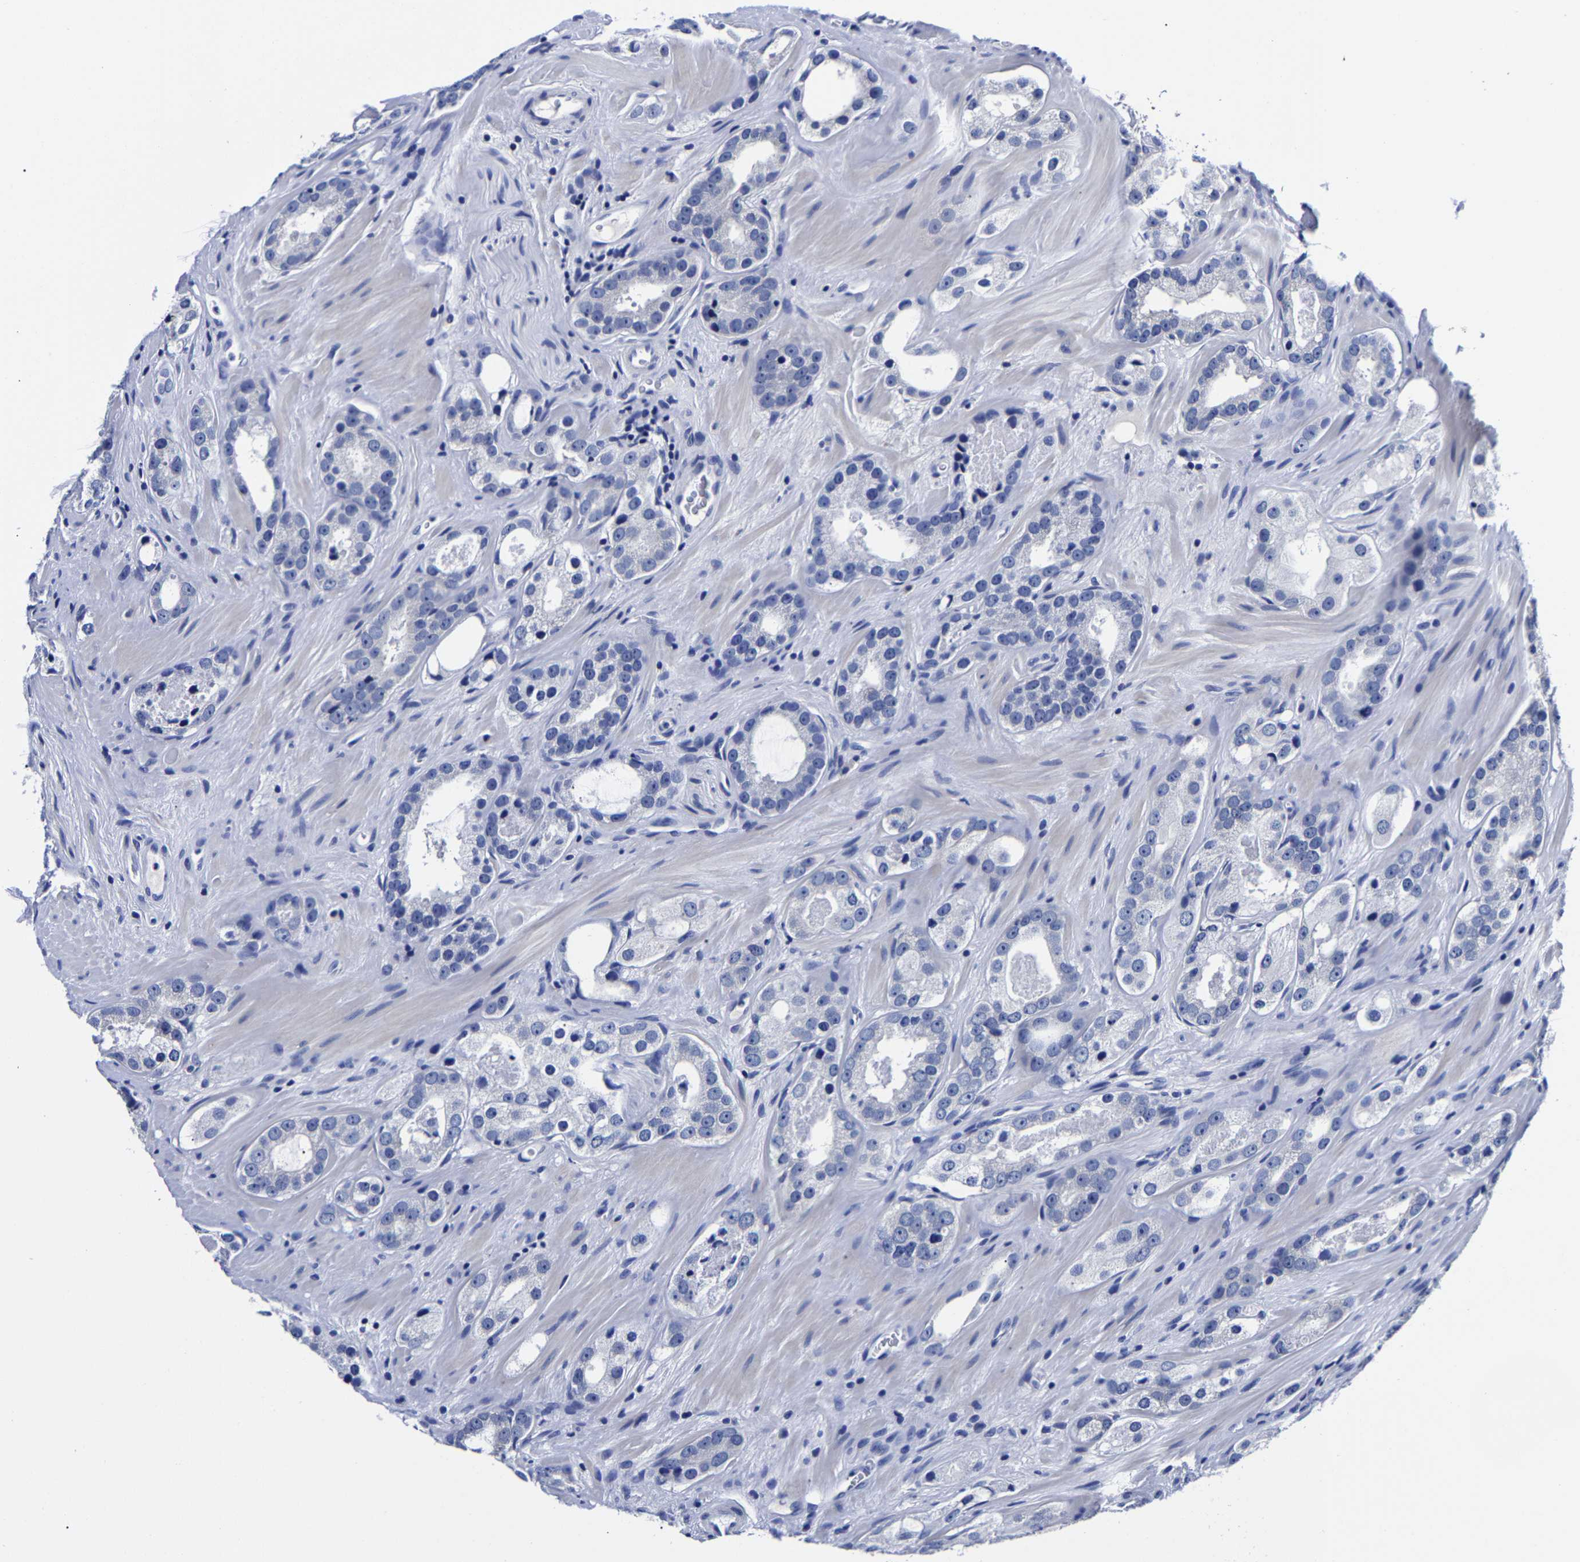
{"staining": {"intensity": "negative", "quantity": "none", "location": "none"}, "tissue": "prostate cancer", "cell_type": "Tumor cells", "image_type": "cancer", "snomed": [{"axis": "morphology", "description": "Adenocarcinoma, High grade"}, {"axis": "topography", "description": "Prostate"}], "caption": "Tumor cells are negative for protein expression in human prostate adenocarcinoma (high-grade). (DAB (3,3'-diaminobenzidine) immunohistochemistry (IHC), high magnification).", "gene": "CPA2", "patient": {"sex": "male", "age": 63}}